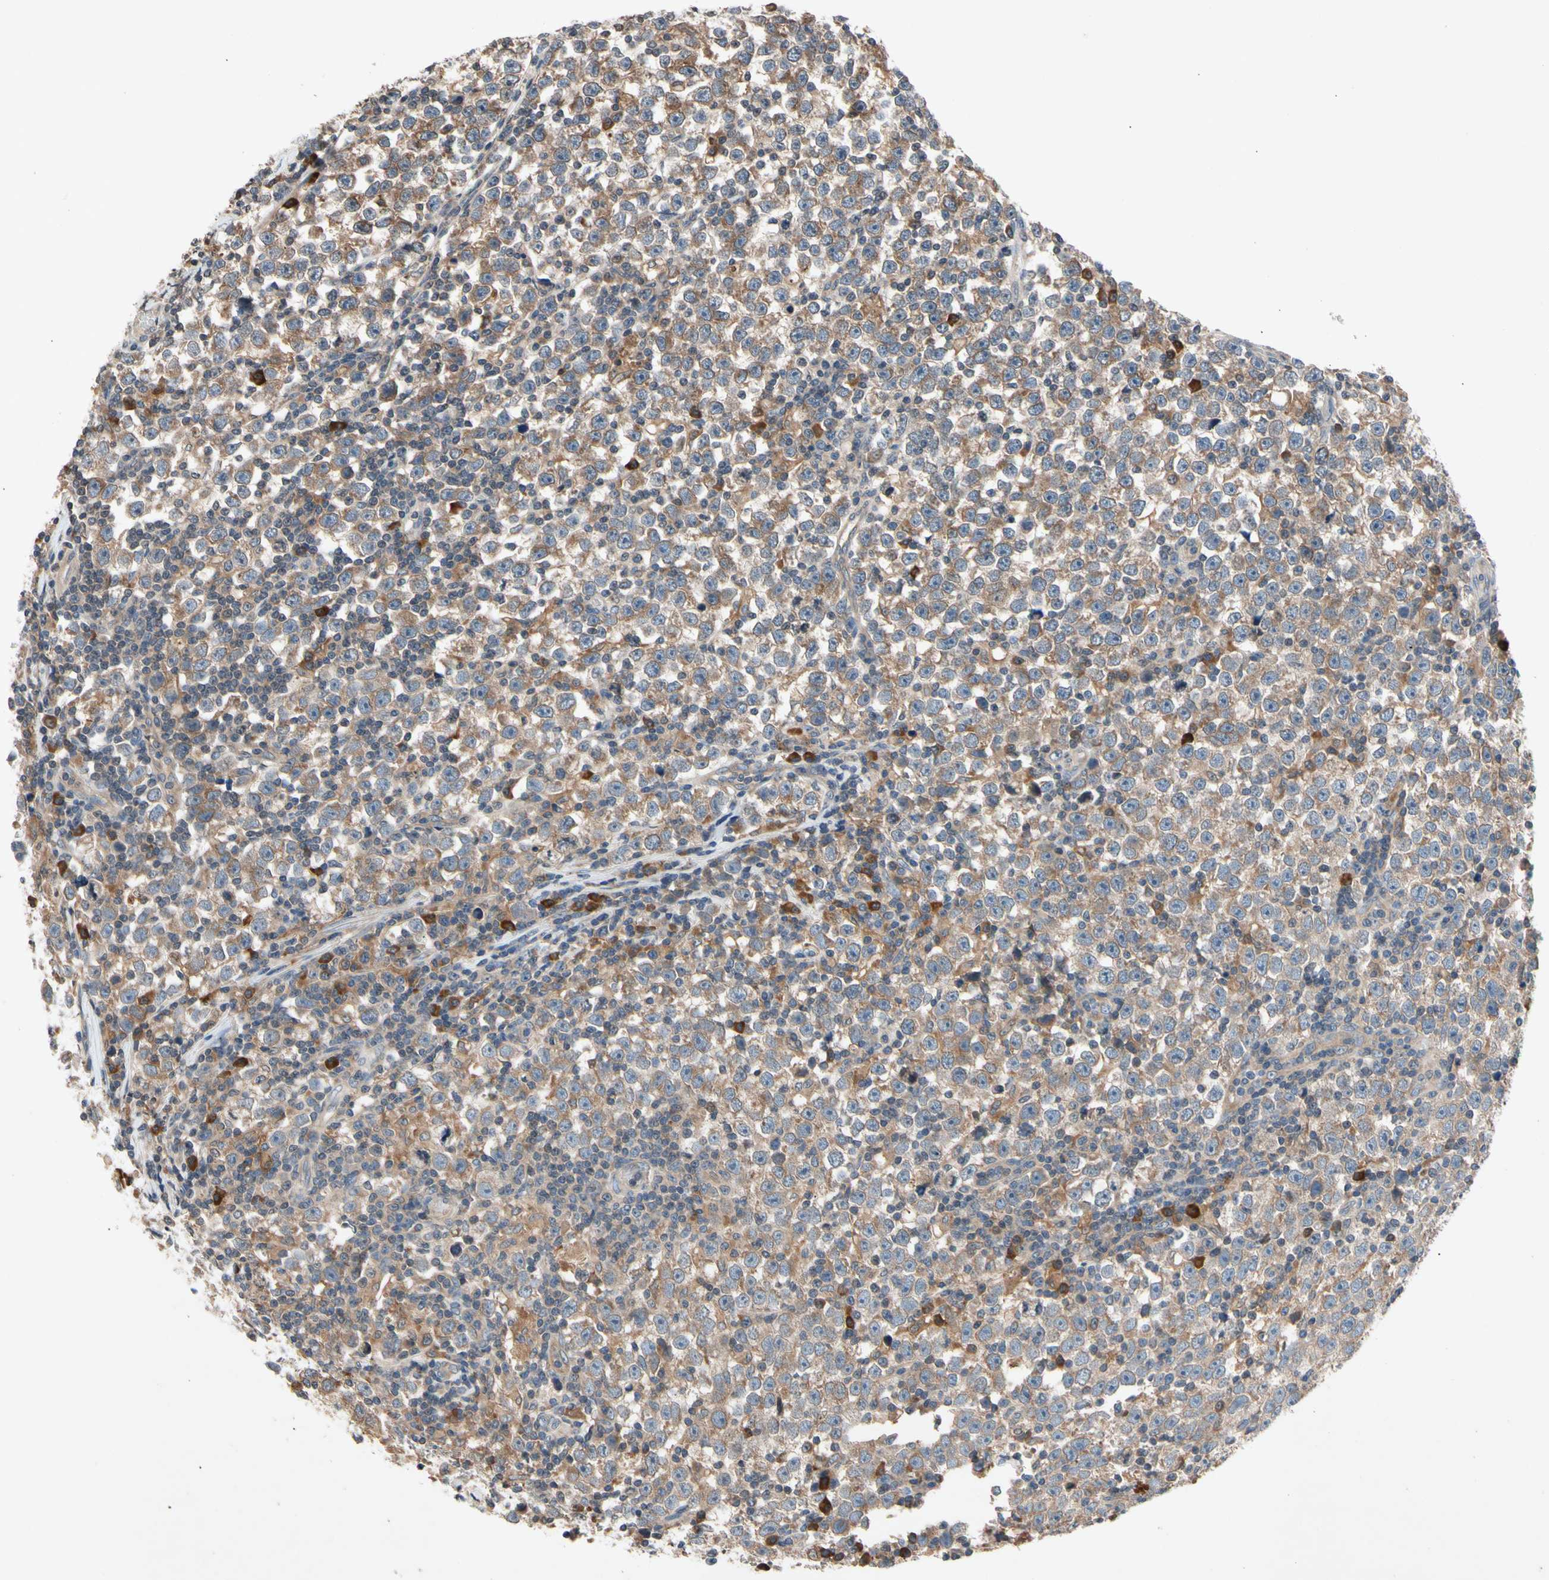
{"staining": {"intensity": "moderate", "quantity": ">75%", "location": "cytoplasmic/membranous"}, "tissue": "testis cancer", "cell_type": "Tumor cells", "image_type": "cancer", "snomed": [{"axis": "morphology", "description": "Seminoma, NOS"}, {"axis": "topography", "description": "Testis"}], "caption": "Testis cancer (seminoma) stained with a brown dye exhibits moderate cytoplasmic/membranous positive staining in approximately >75% of tumor cells.", "gene": "PRDX4", "patient": {"sex": "male", "age": 43}}